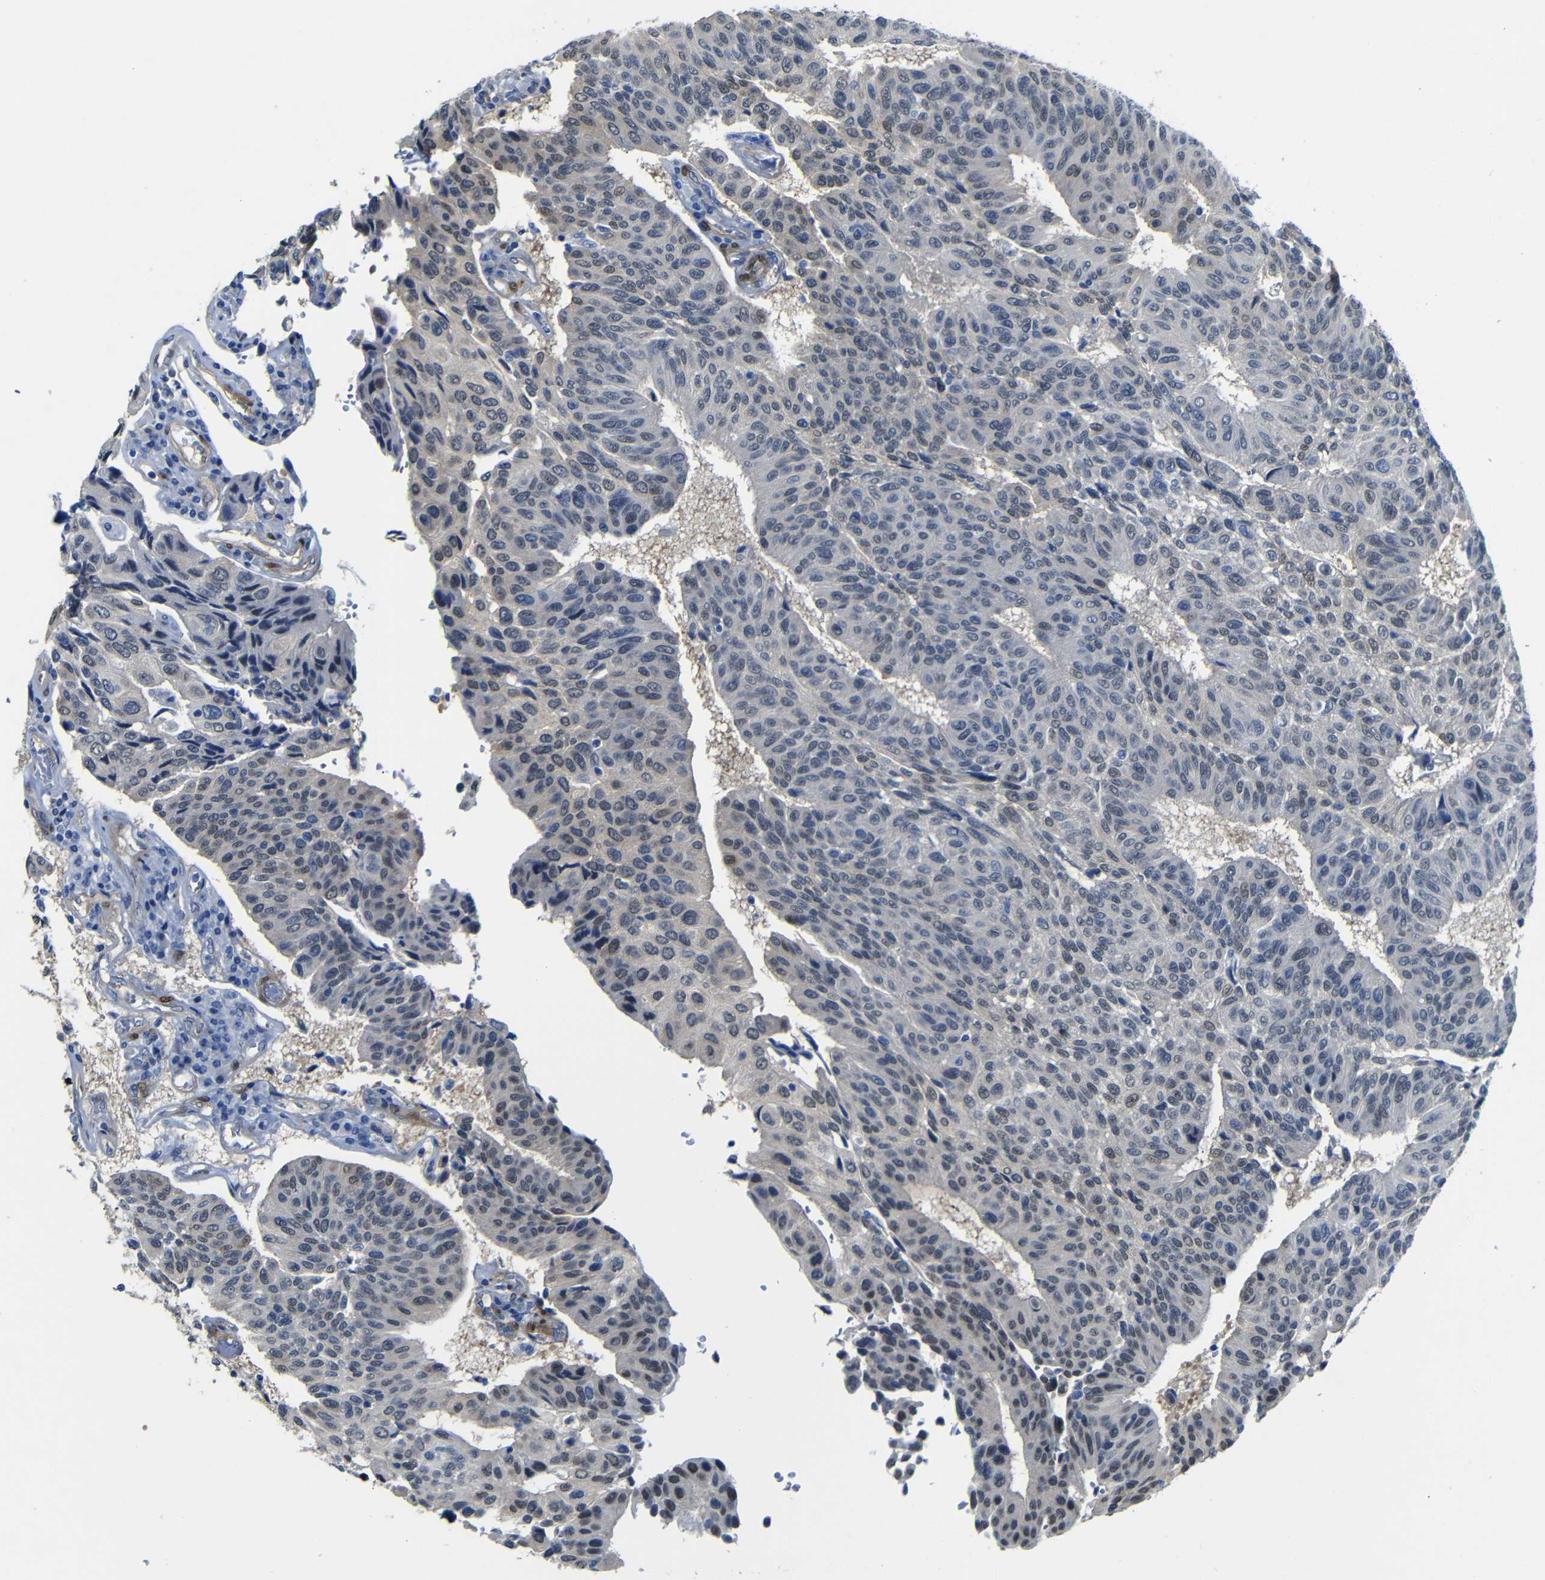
{"staining": {"intensity": "weak", "quantity": "<25%", "location": "nuclear"}, "tissue": "urothelial cancer", "cell_type": "Tumor cells", "image_type": "cancer", "snomed": [{"axis": "morphology", "description": "Urothelial carcinoma, High grade"}, {"axis": "topography", "description": "Urinary bladder"}], "caption": "Urothelial carcinoma (high-grade) was stained to show a protein in brown. There is no significant positivity in tumor cells.", "gene": "YAP1", "patient": {"sex": "male", "age": 66}}